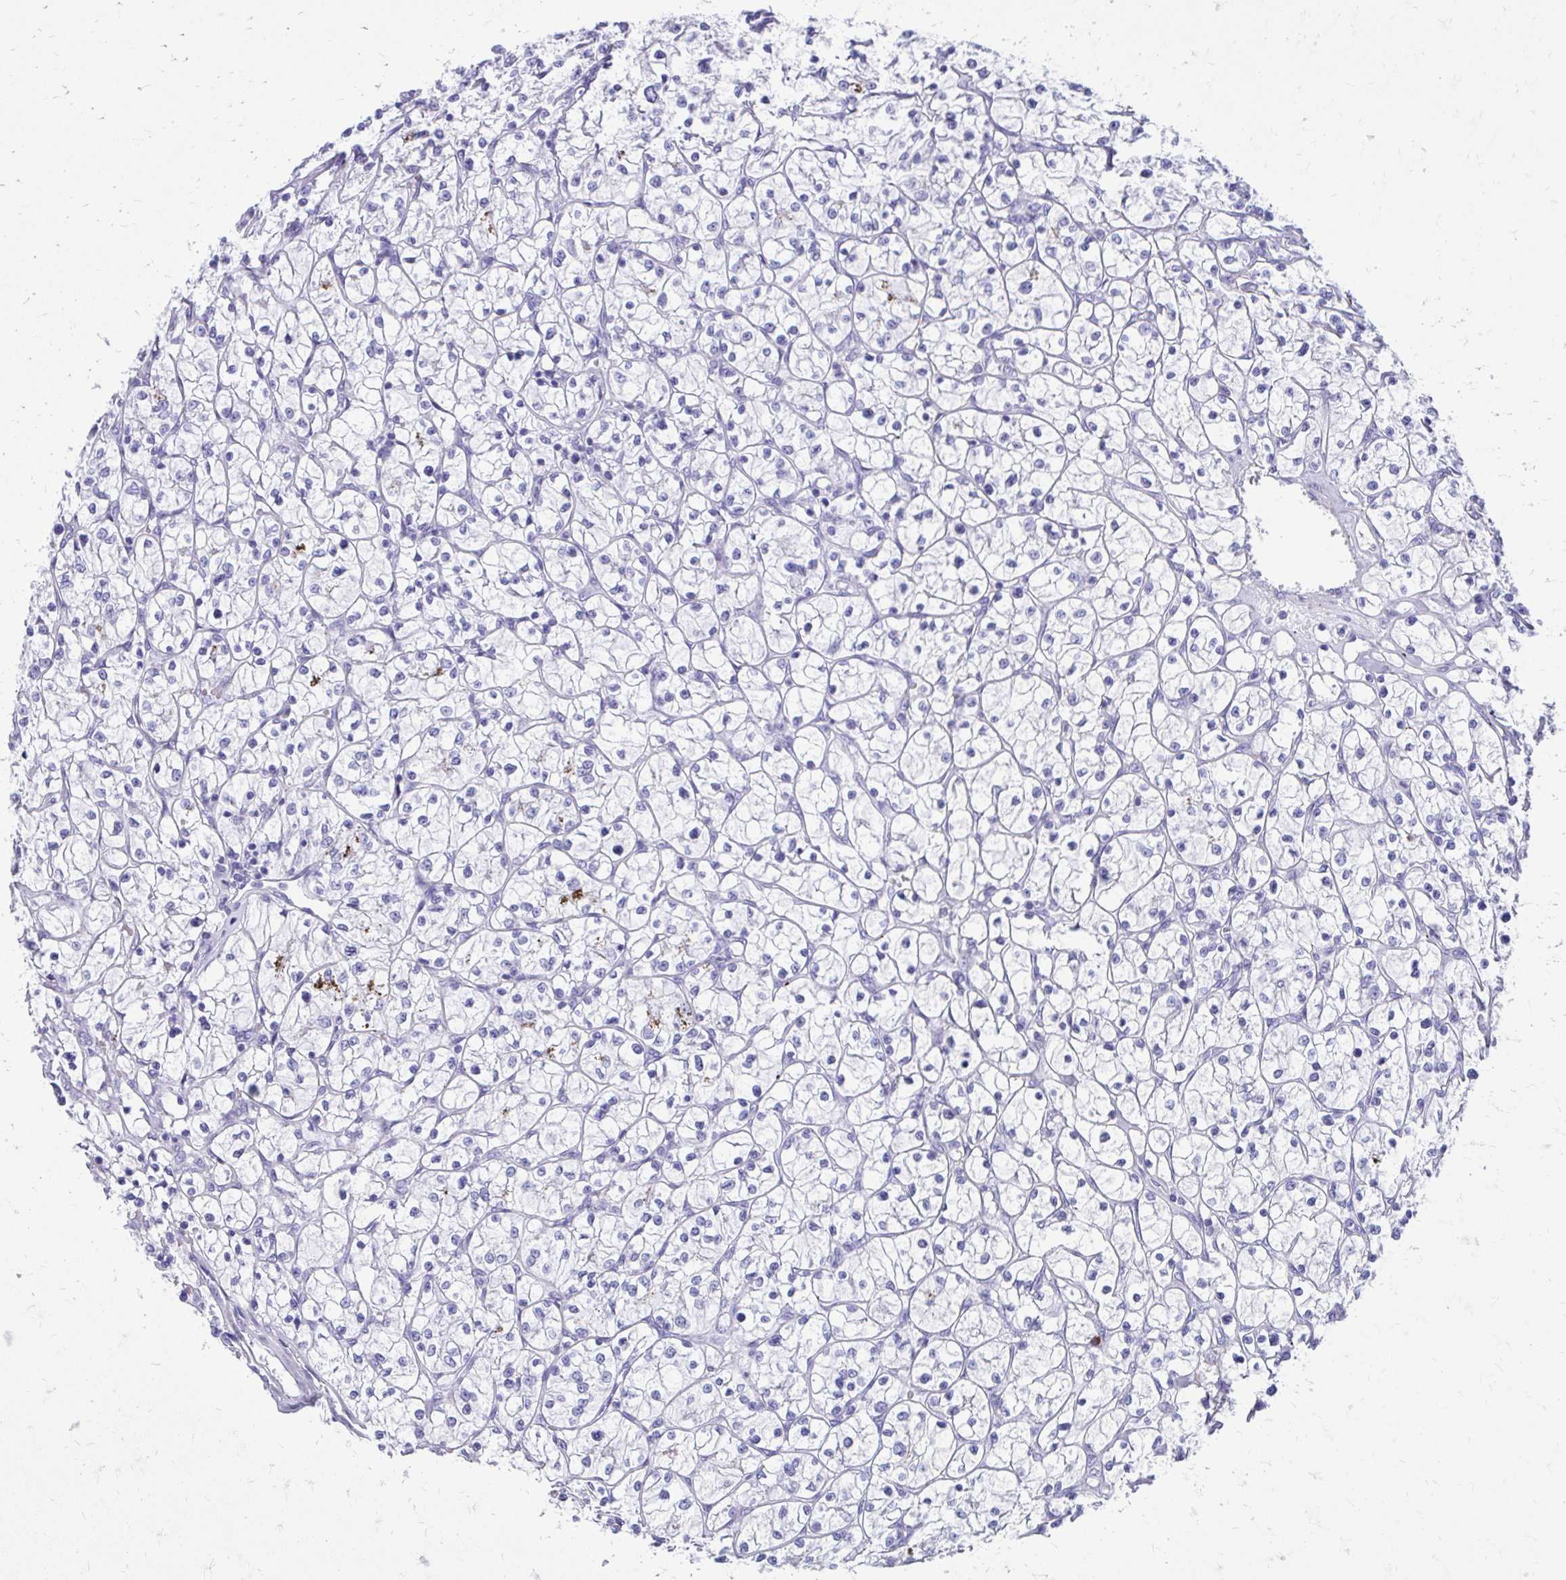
{"staining": {"intensity": "negative", "quantity": "none", "location": "none"}, "tissue": "renal cancer", "cell_type": "Tumor cells", "image_type": "cancer", "snomed": [{"axis": "morphology", "description": "Adenocarcinoma, NOS"}, {"axis": "topography", "description": "Kidney"}], "caption": "This is an immunohistochemistry image of human renal cancer (adenocarcinoma). There is no expression in tumor cells.", "gene": "SATL1", "patient": {"sex": "female", "age": 64}}